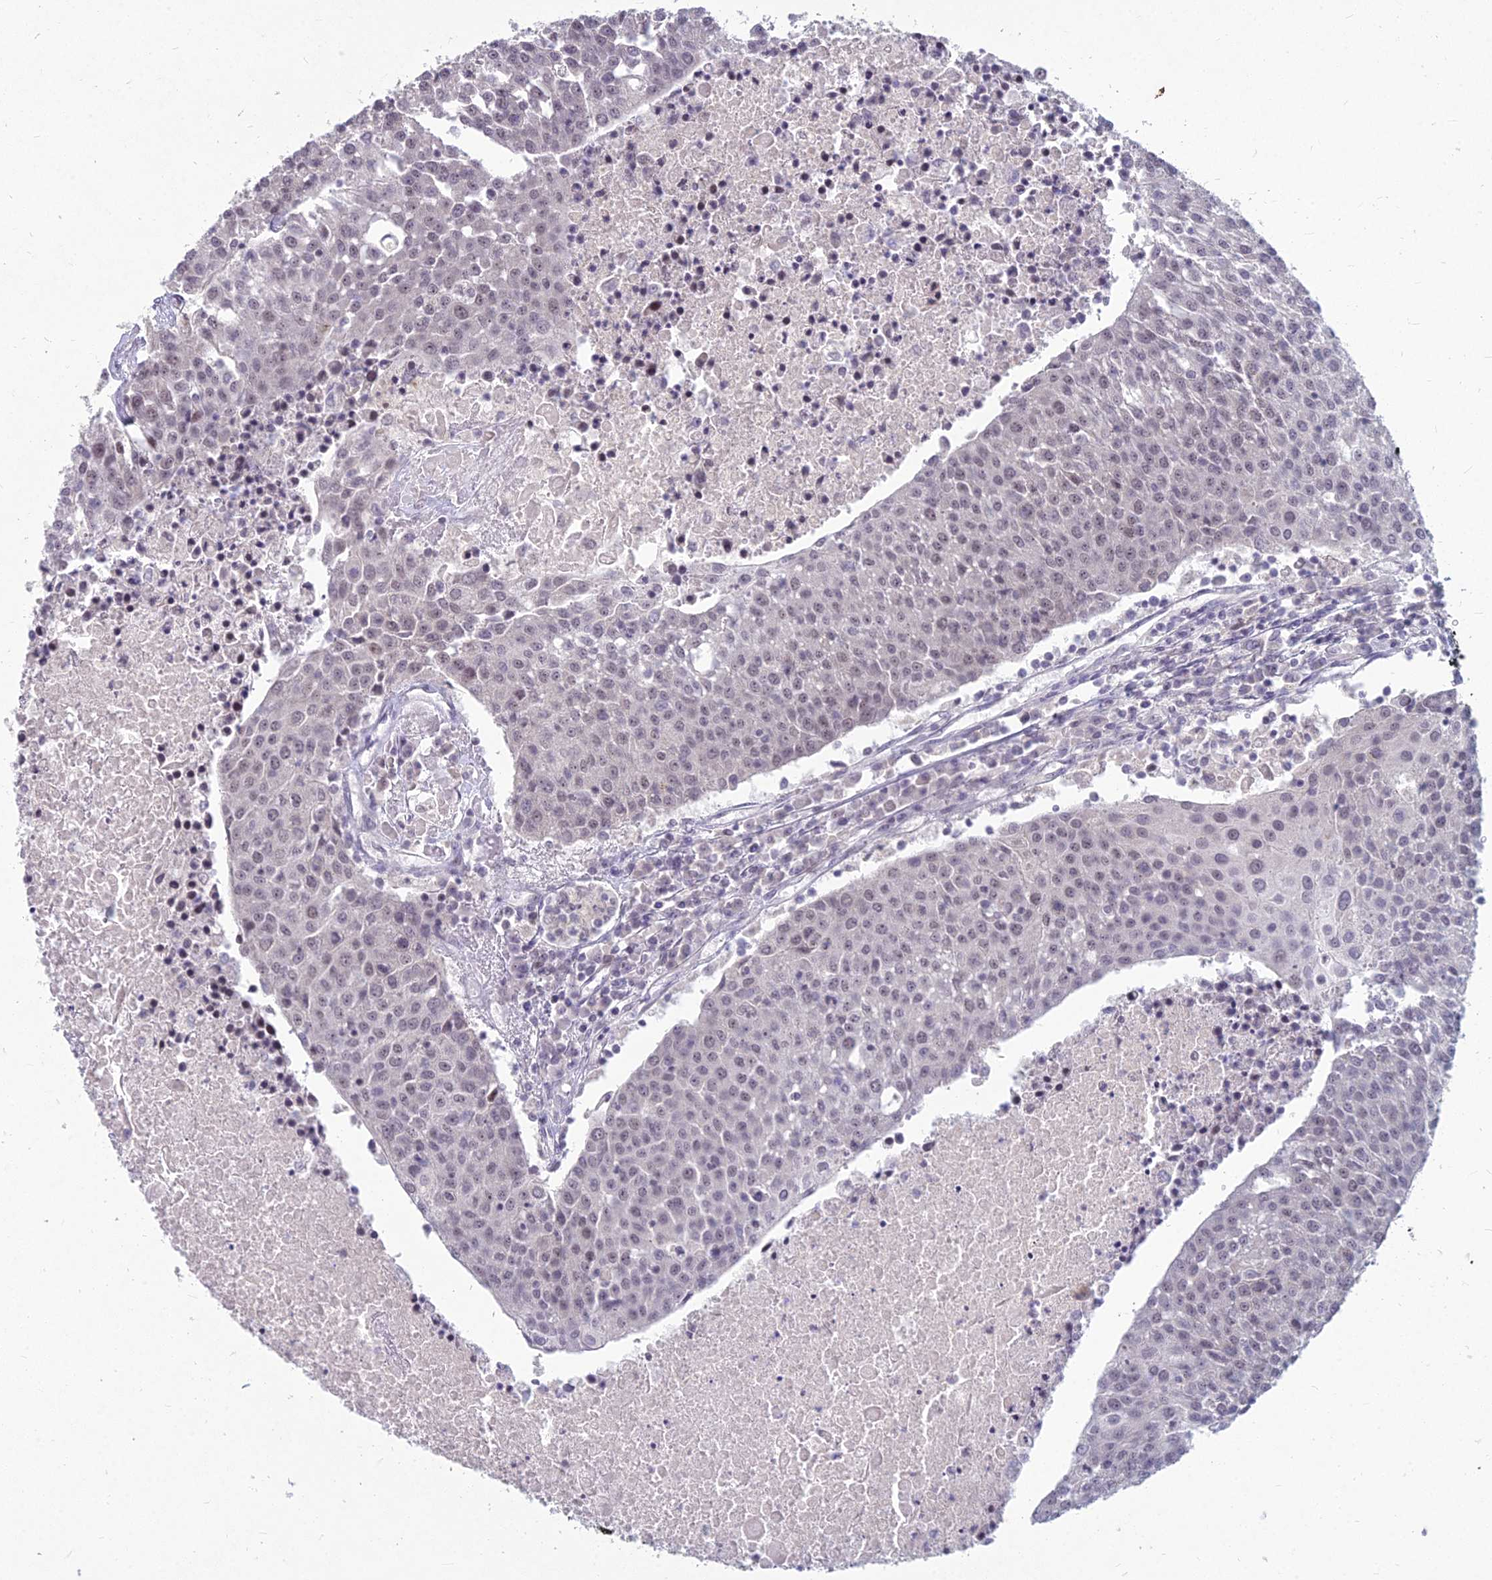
{"staining": {"intensity": "weak", "quantity": "<25%", "location": "nuclear"}, "tissue": "urothelial cancer", "cell_type": "Tumor cells", "image_type": "cancer", "snomed": [{"axis": "morphology", "description": "Urothelial carcinoma, High grade"}, {"axis": "topography", "description": "Urinary bladder"}], "caption": "An immunohistochemistry photomicrograph of high-grade urothelial carcinoma is shown. There is no staining in tumor cells of high-grade urothelial carcinoma. (DAB (3,3'-diaminobenzidine) immunohistochemistry visualized using brightfield microscopy, high magnification).", "gene": "KAT7", "patient": {"sex": "female", "age": 85}}